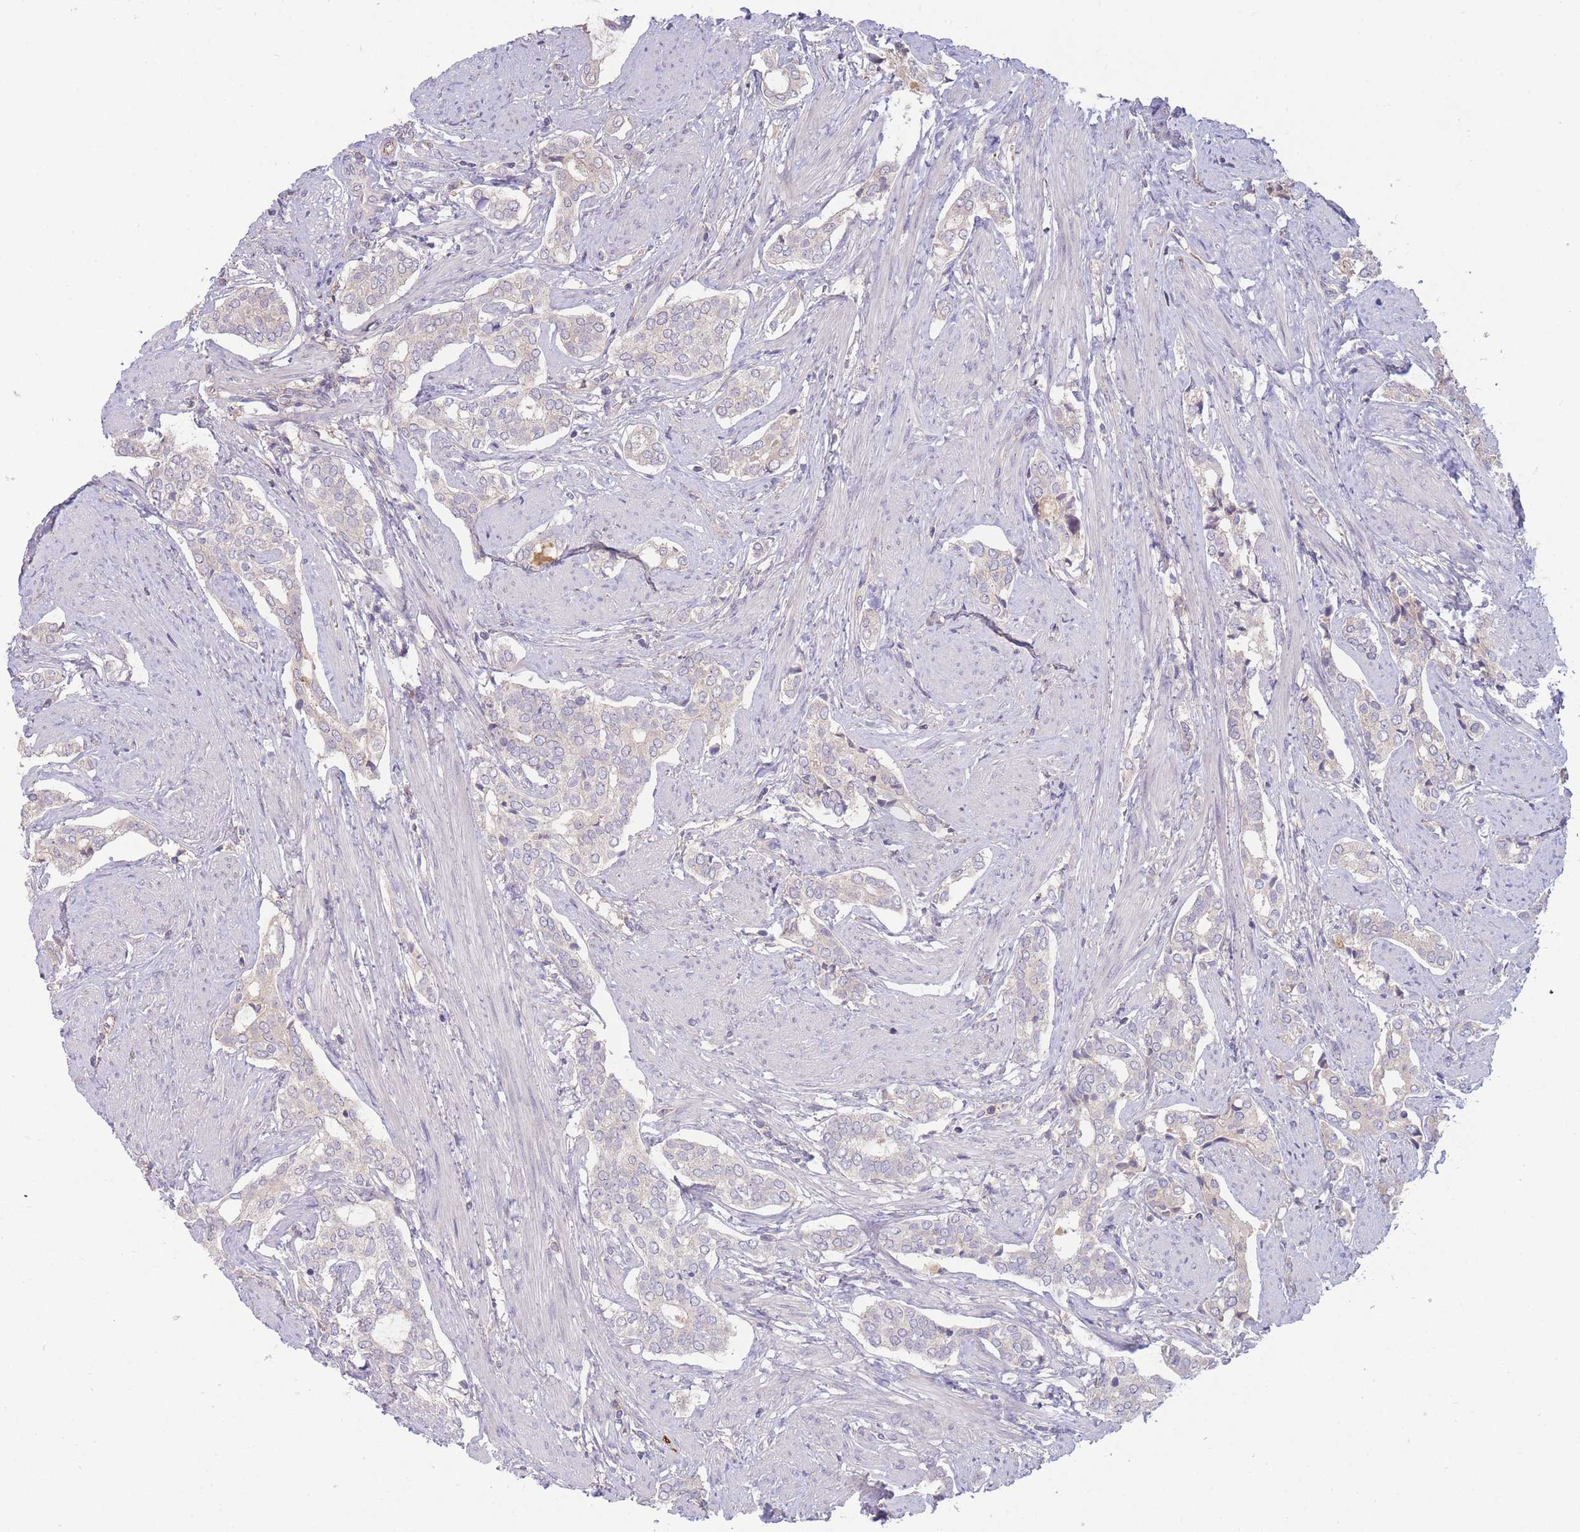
{"staining": {"intensity": "negative", "quantity": "none", "location": "none"}, "tissue": "prostate cancer", "cell_type": "Tumor cells", "image_type": "cancer", "snomed": [{"axis": "morphology", "description": "Adenocarcinoma, High grade"}, {"axis": "topography", "description": "Prostate"}], "caption": "Immunohistochemistry micrograph of human prostate high-grade adenocarcinoma stained for a protein (brown), which exhibits no positivity in tumor cells.", "gene": "NDUFAF5", "patient": {"sex": "male", "age": 71}}